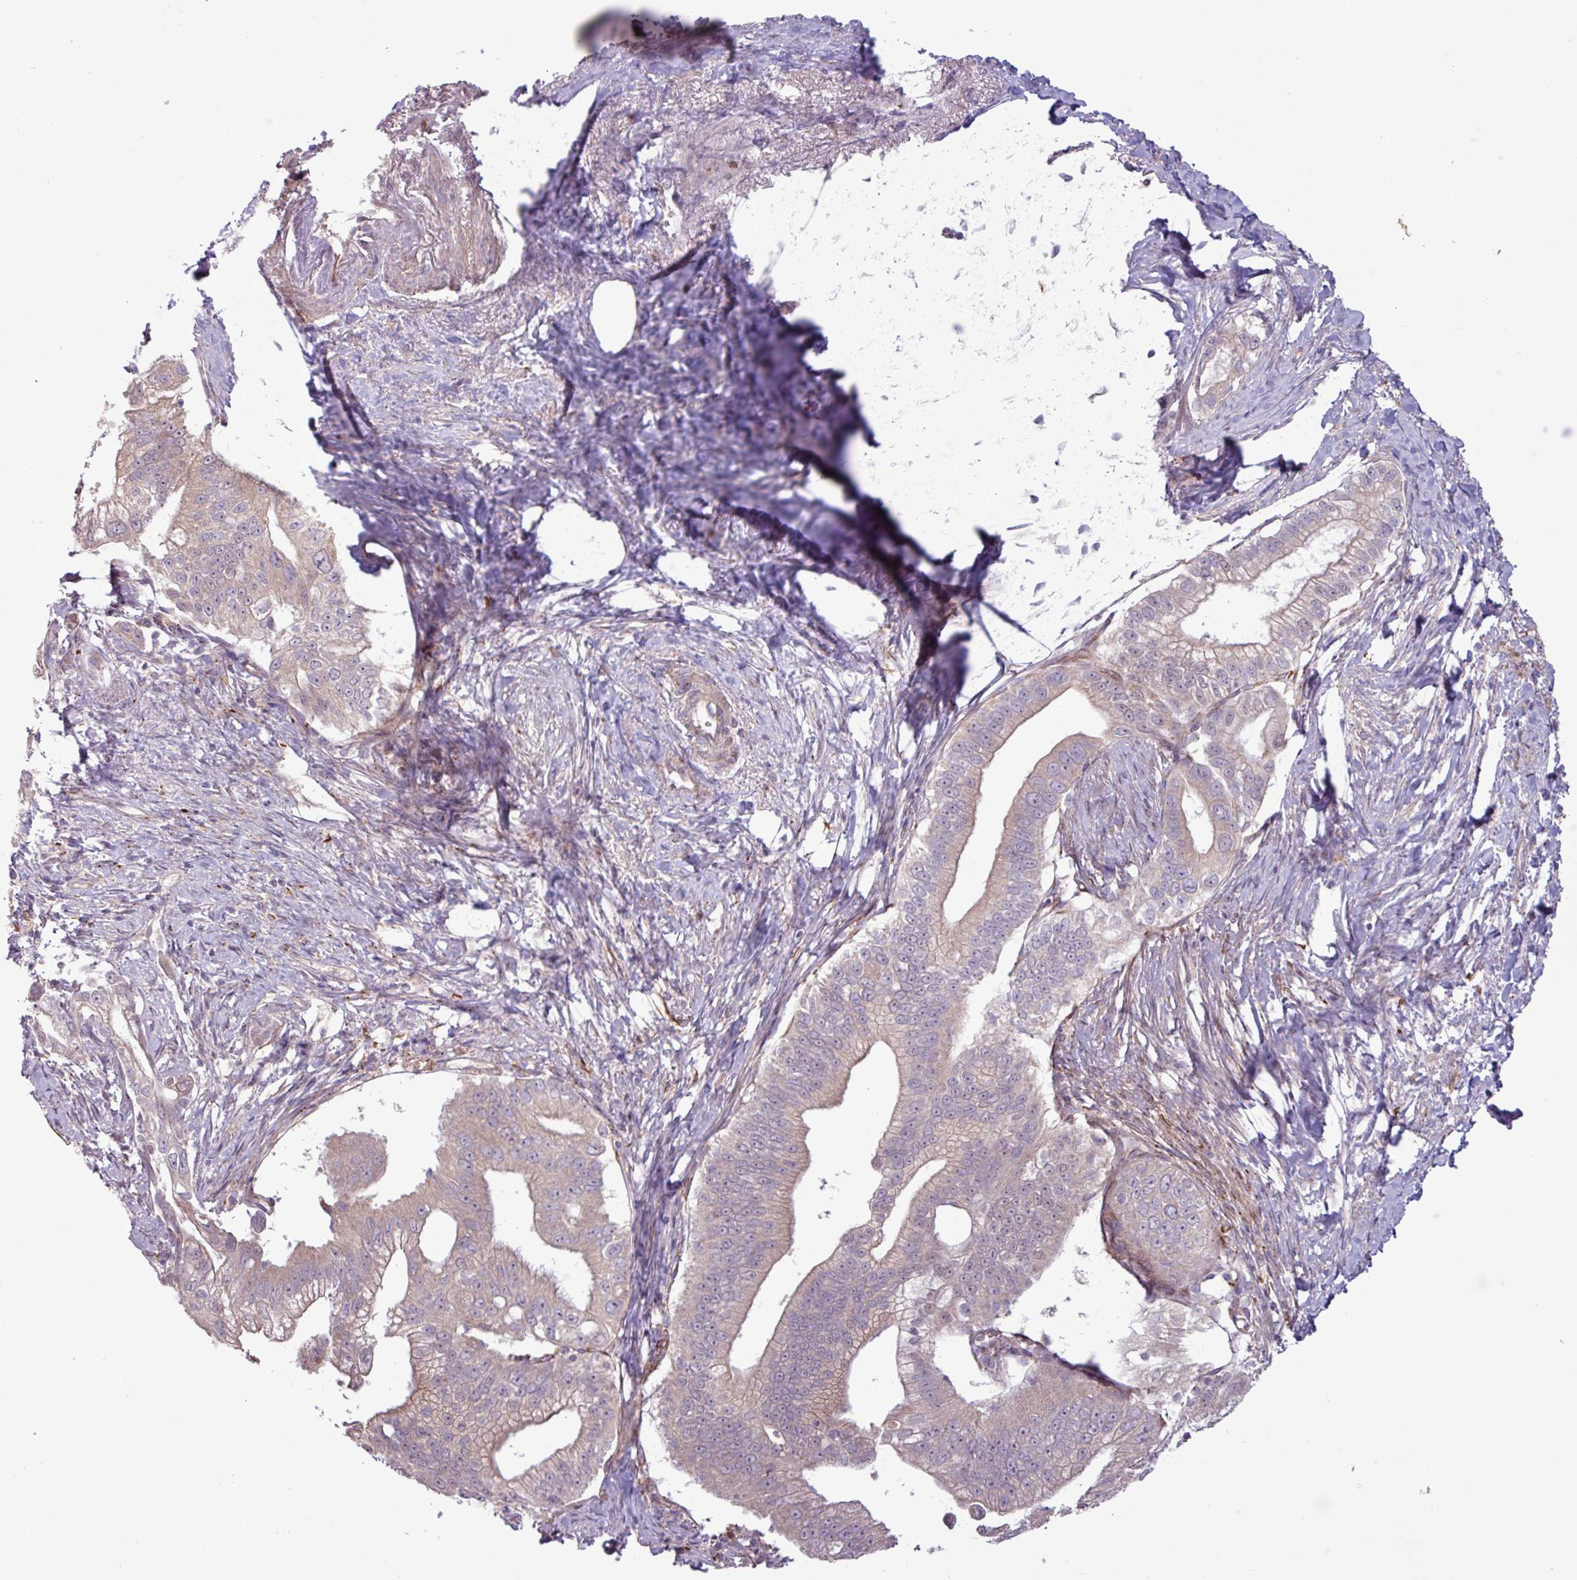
{"staining": {"intensity": "weak", "quantity": "<25%", "location": "cytoplasmic/membranous"}, "tissue": "pancreatic cancer", "cell_type": "Tumor cells", "image_type": "cancer", "snomed": [{"axis": "morphology", "description": "Adenocarcinoma, NOS"}, {"axis": "topography", "description": "Pancreas"}], "caption": "Adenocarcinoma (pancreatic) was stained to show a protein in brown. There is no significant expression in tumor cells.", "gene": "PDPR", "patient": {"sex": "male", "age": 70}}